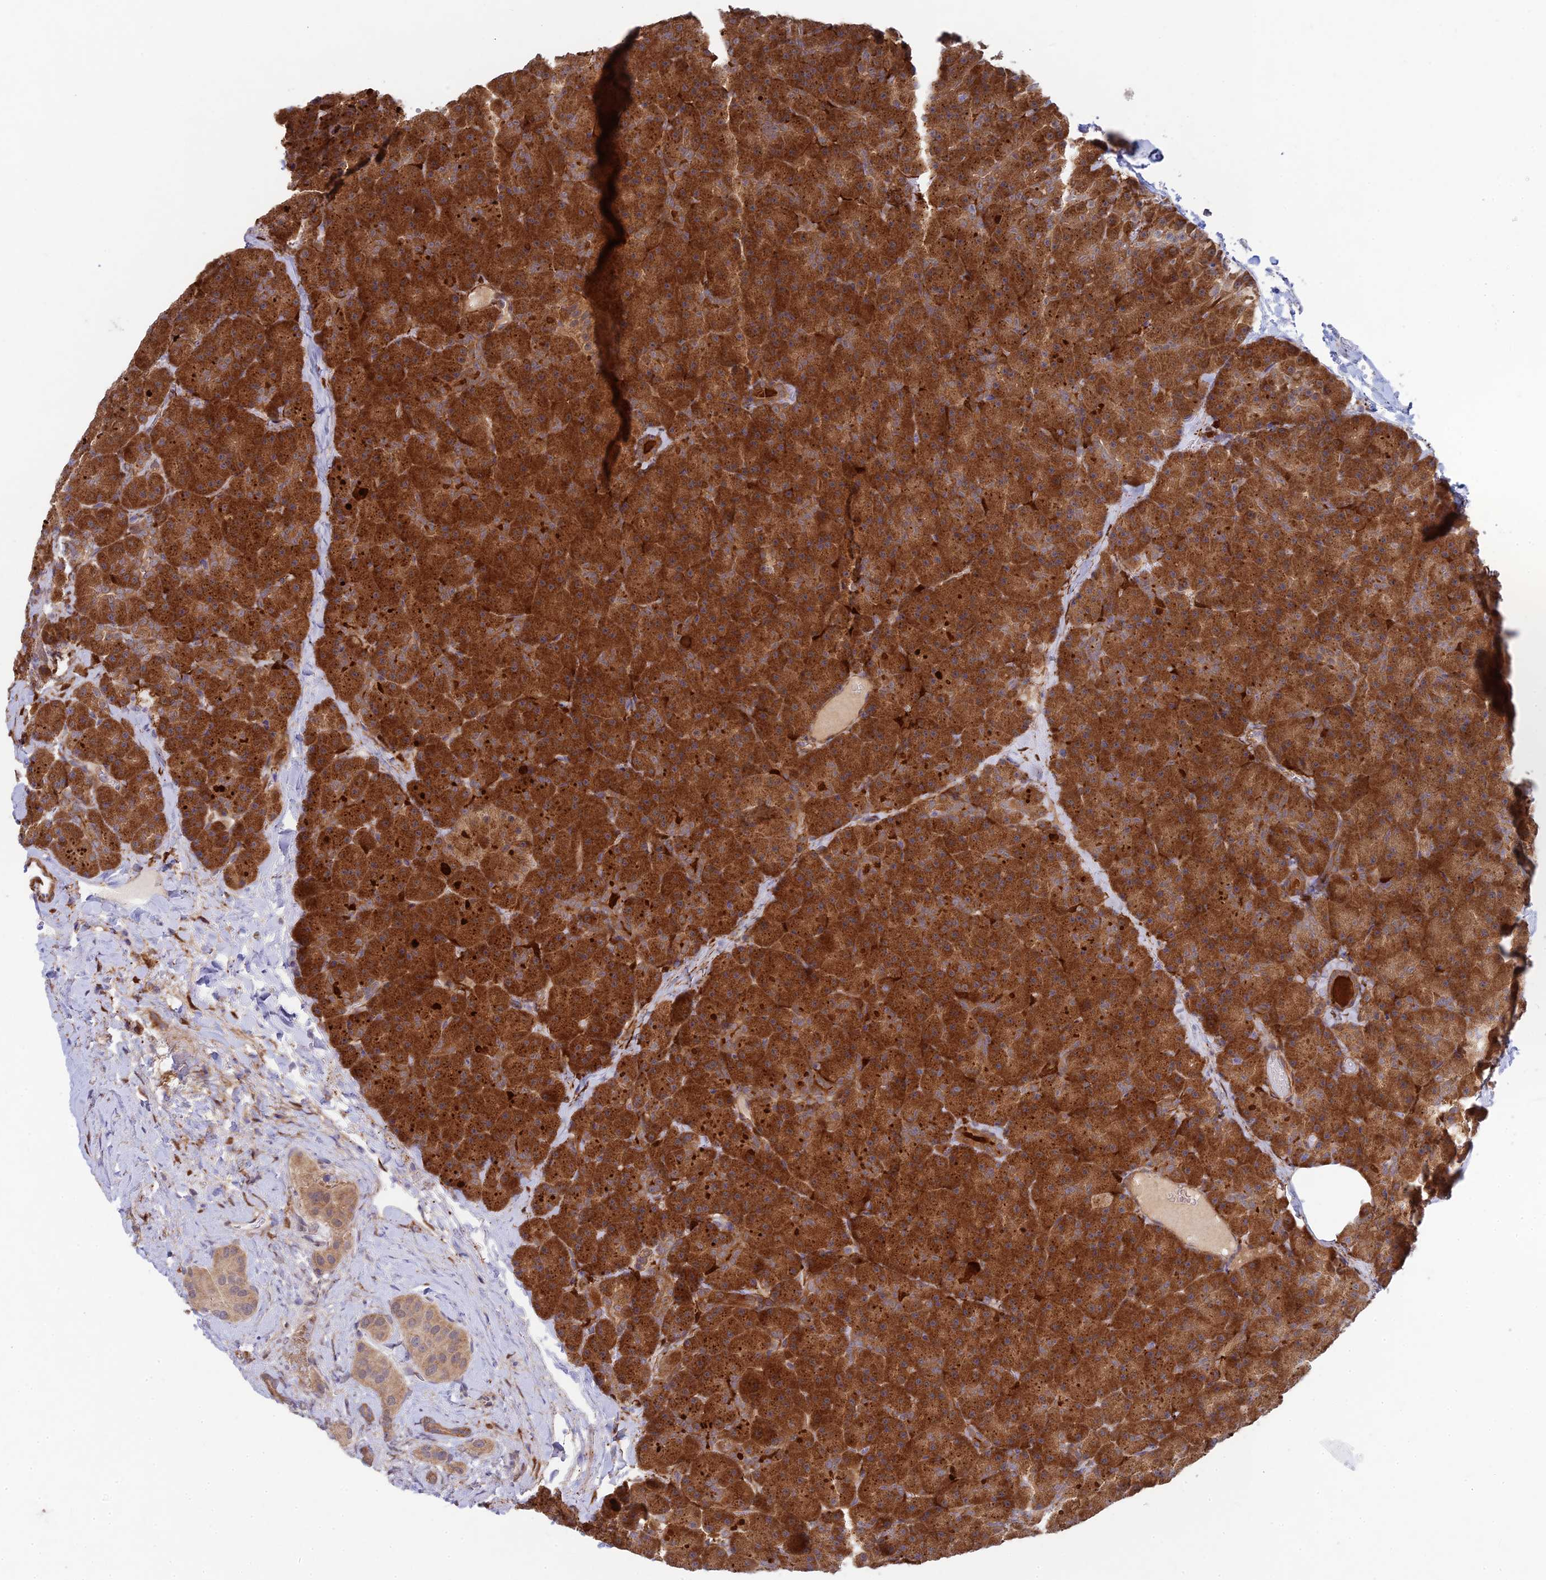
{"staining": {"intensity": "strong", "quantity": ">75%", "location": "cytoplasmic/membranous"}, "tissue": "pancreas", "cell_type": "Exocrine glandular cells", "image_type": "normal", "snomed": [{"axis": "morphology", "description": "Normal tissue, NOS"}, {"axis": "topography", "description": "Pancreas"}], "caption": "Immunohistochemical staining of normal human pancreas shows high levels of strong cytoplasmic/membranous positivity in about >75% of exocrine glandular cells.", "gene": "INCA1", "patient": {"sex": "male", "age": 36}}